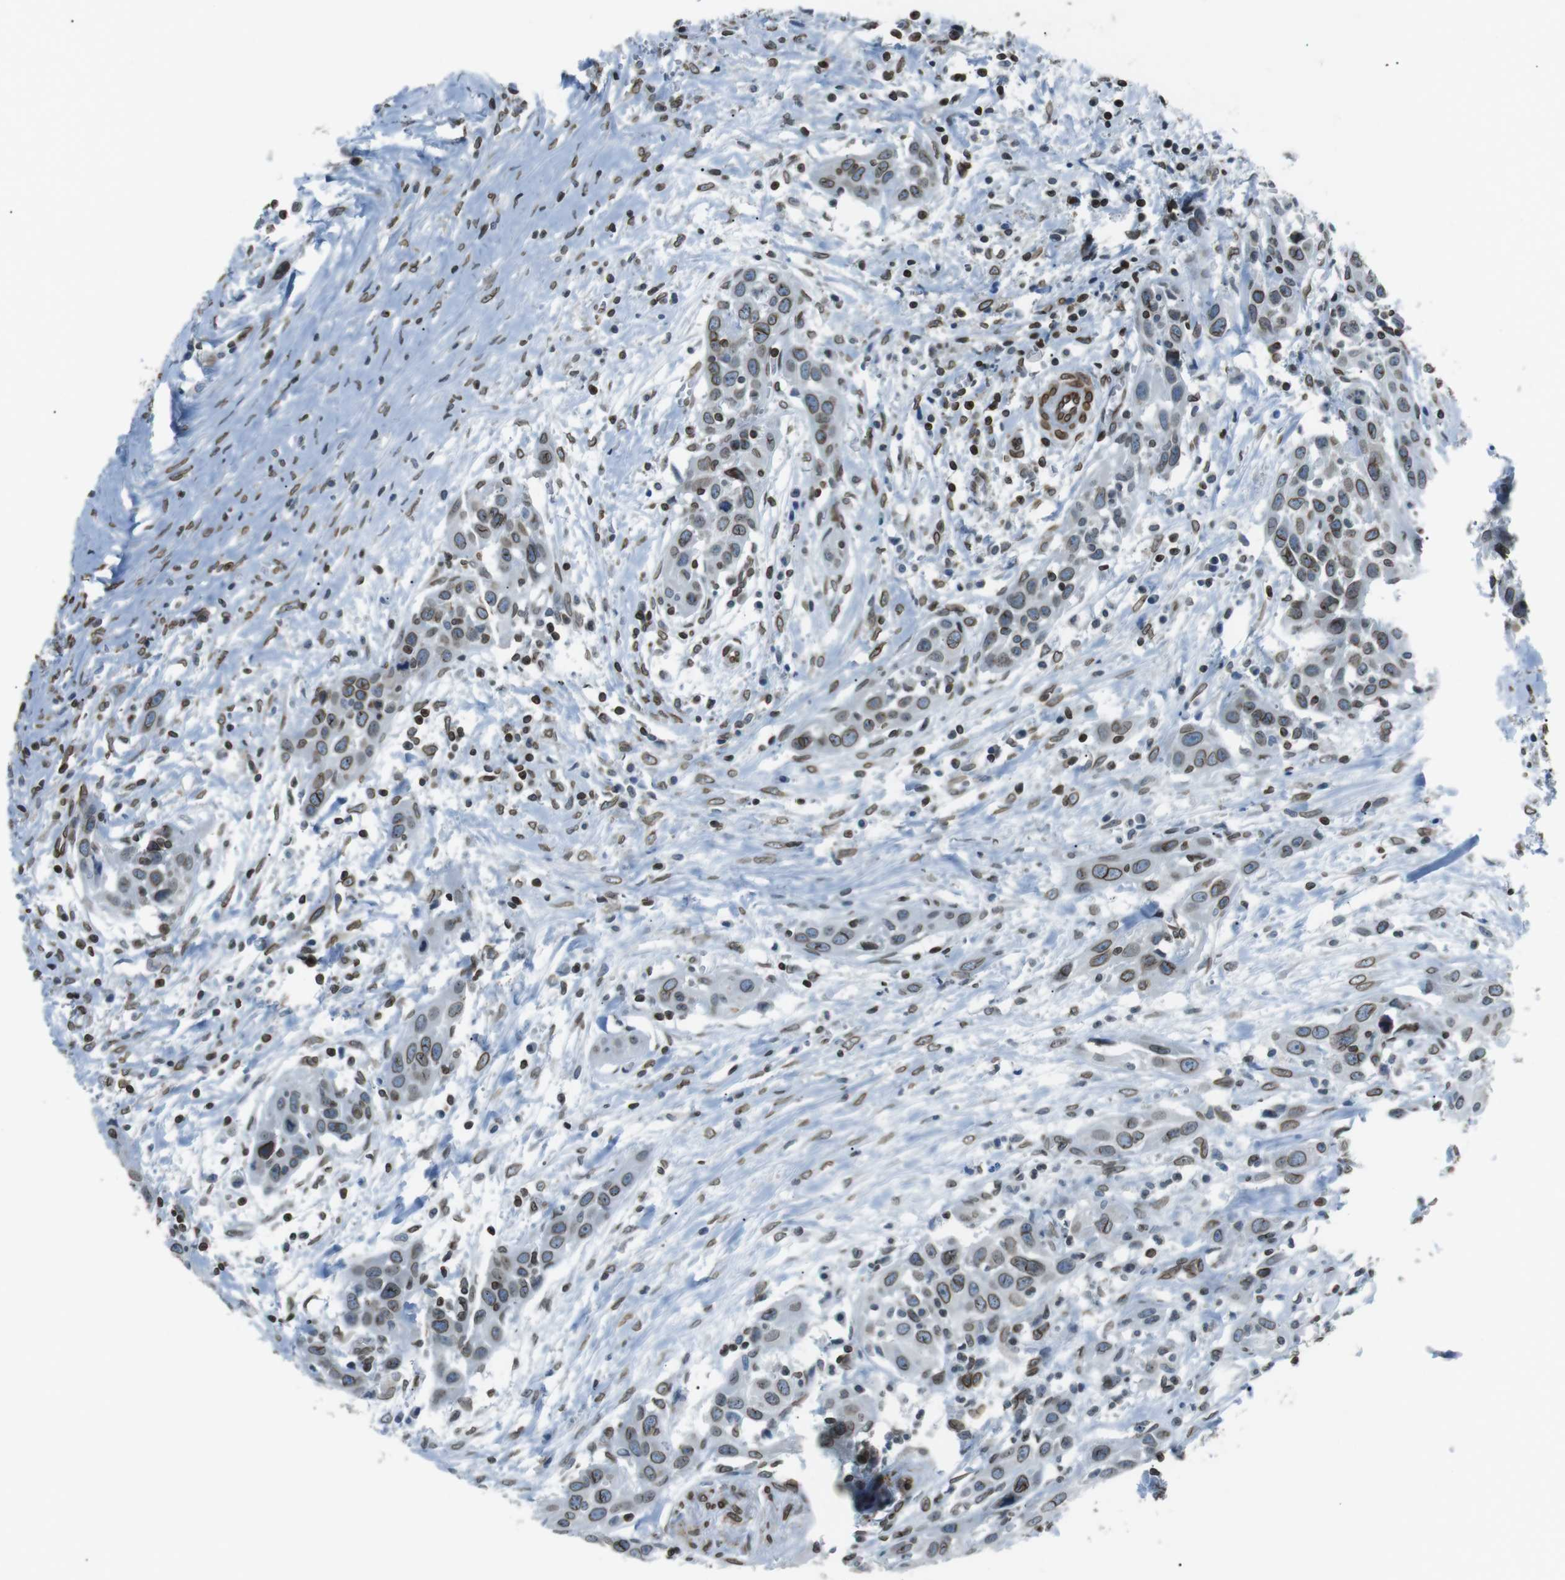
{"staining": {"intensity": "moderate", "quantity": ">75%", "location": "cytoplasmic/membranous,nuclear"}, "tissue": "head and neck cancer", "cell_type": "Tumor cells", "image_type": "cancer", "snomed": [{"axis": "morphology", "description": "Squamous cell carcinoma, NOS"}, {"axis": "topography", "description": "Oral tissue"}, {"axis": "topography", "description": "Head-Neck"}], "caption": "IHC of human squamous cell carcinoma (head and neck) displays medium levels of moderate cytoplasmic/membranous and nuclear expression in about >75% of tumor cells. (DAB IHC, brown staining for protein, blue staining for nuclei).", "gene": "TMX4", "patient": {"sex": "female", "age": 50}}